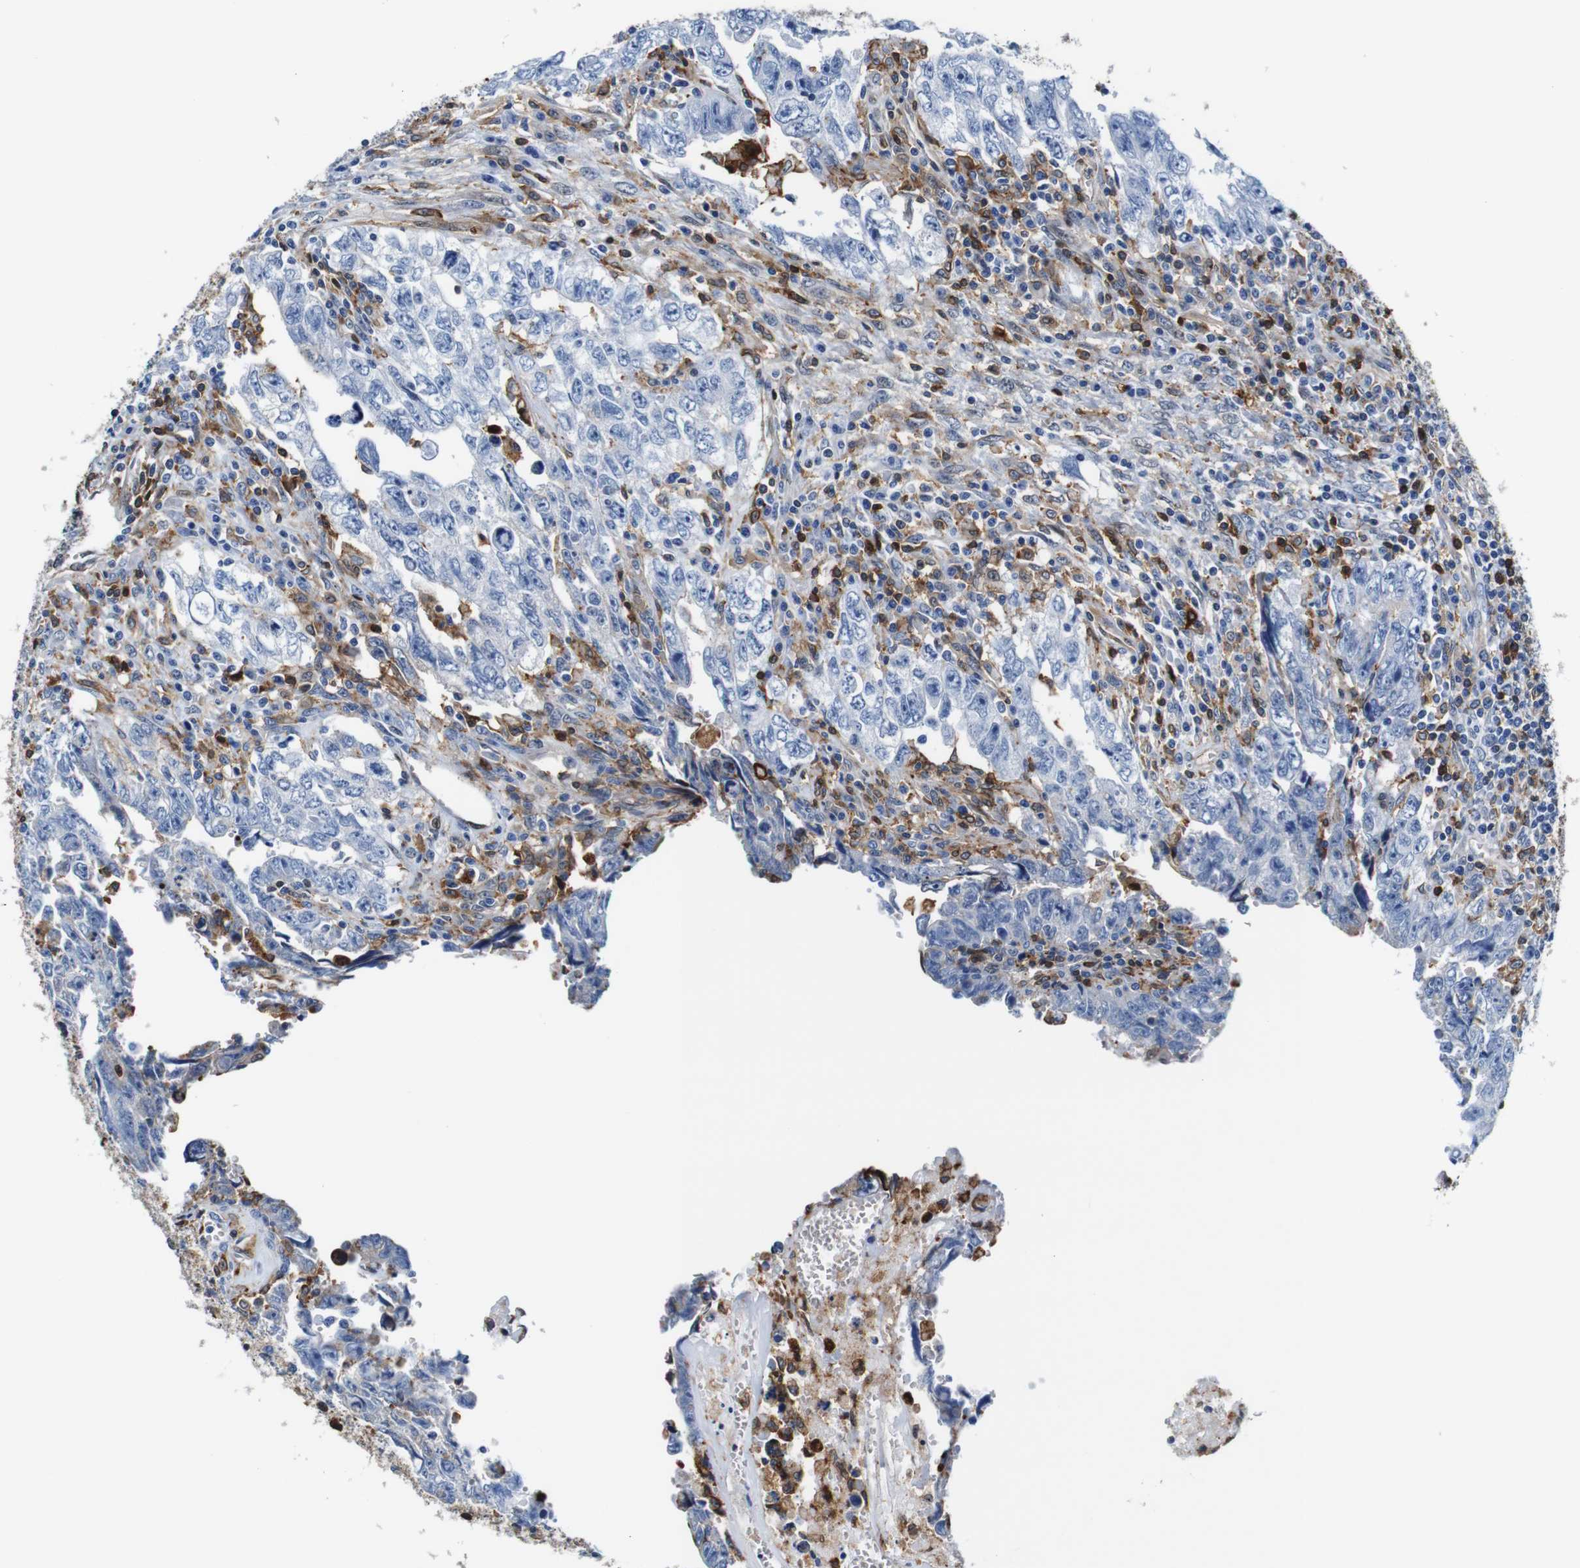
{"staining": {"intensity": "negative", "quantity": "none", "location": "none"}, "tissue": "testis cancer", "cell_type": "Tumor cells", "image_type": "cancer", "snomed": [{"axis": "morphology", "description": "Carcinoma, Embryonal, NOS"}, {"axis": "topography", "description": "Testis"}], "caption": "This histopathology image is of testis embryonal carcinoma stained with immunohistochemistry to label a protein in brown with the nuclei are counter-stained blue. There is no expression in tumor cells.", "gene": "ANXA1", "patient": {"sex": "male", "age": 28}}